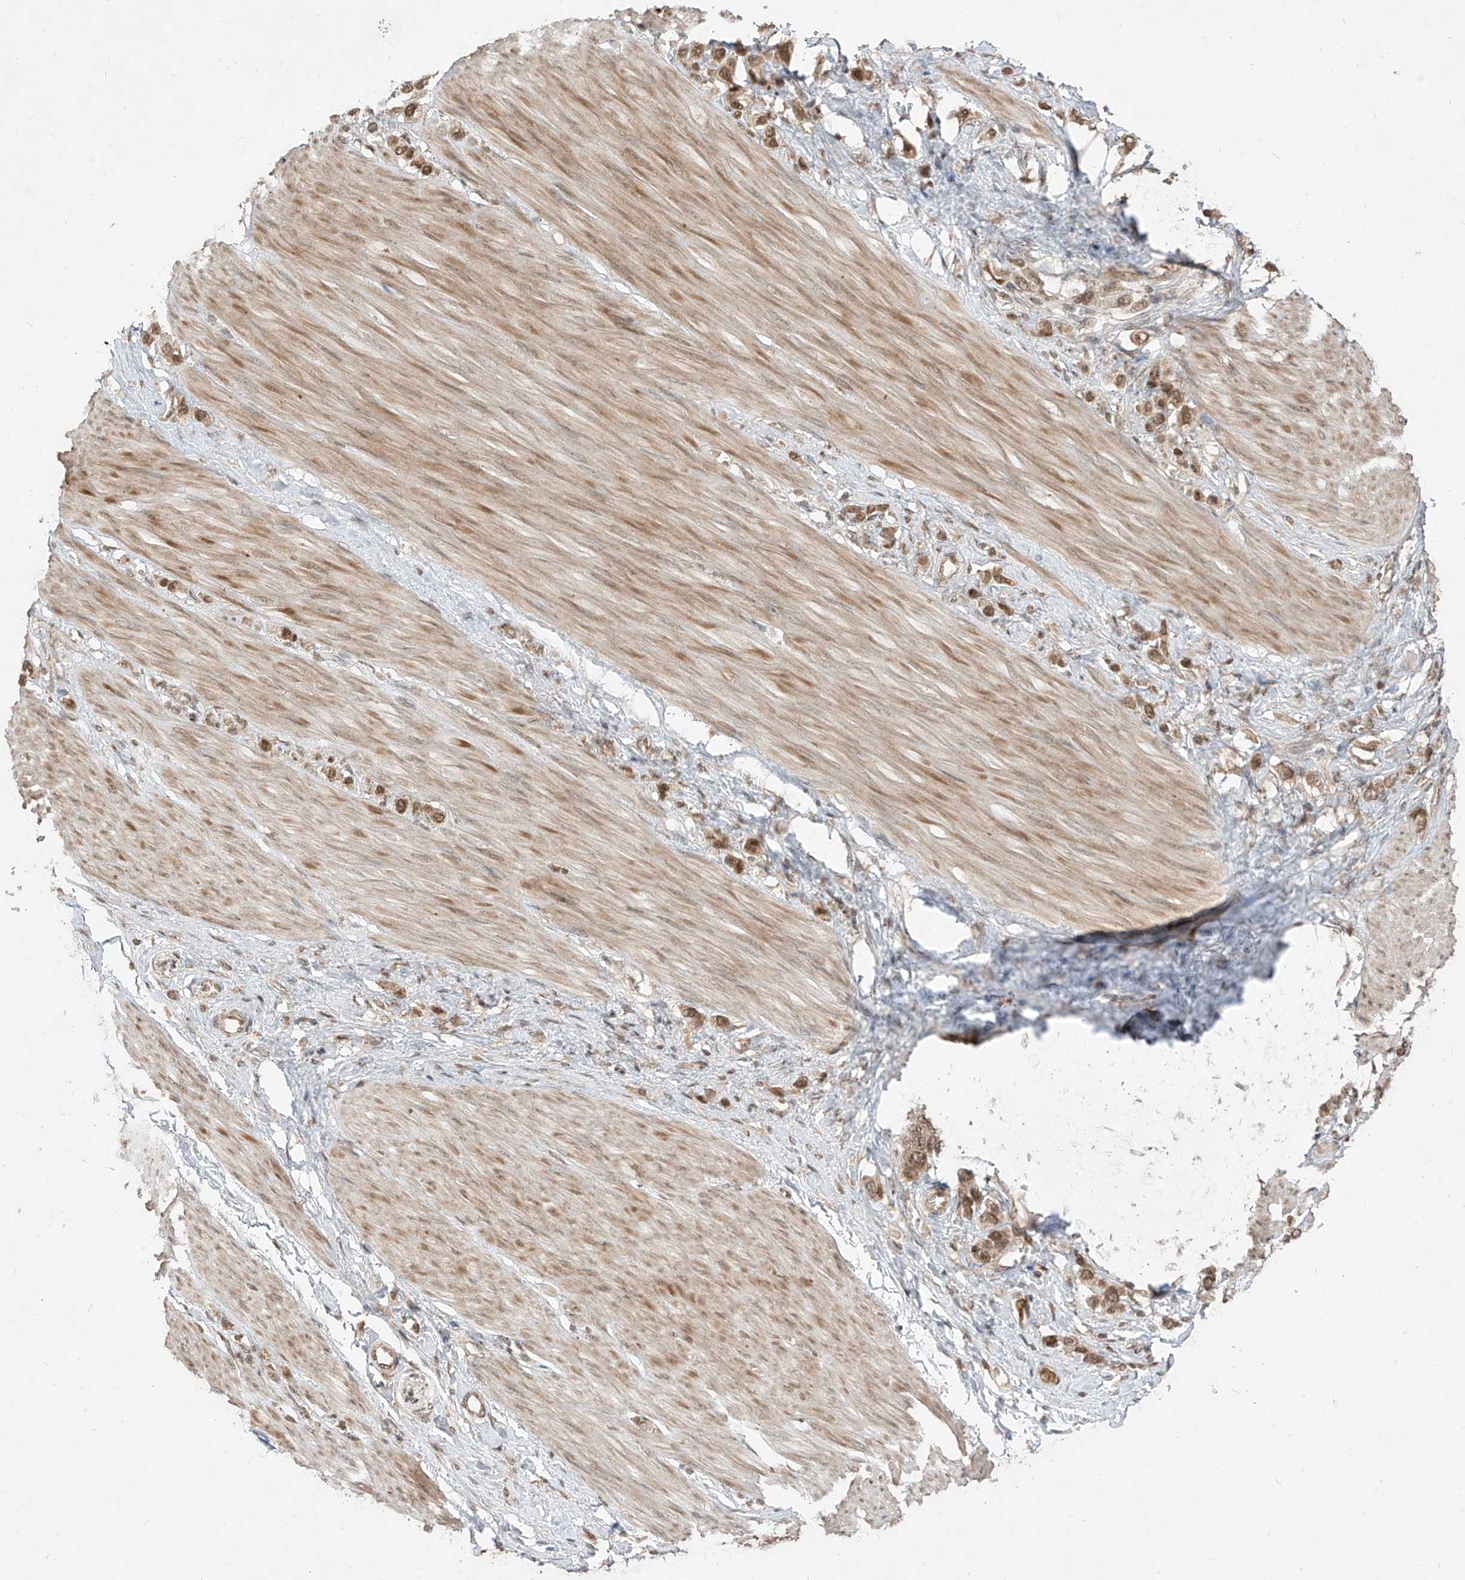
{"staining": {"intensity": "moderate", "quantity": ">75%", "location": "cytoplasmic/membranous,nuclear"}, "tissue": "stomach cancer", "cell_type": "Tumor cells", "image_type": "cancer", "snomed": [{"axis": "morphology", "description": "Adenocarcinoma, NOS"}, {"axis": "topography", "description": "Stomach"}], "caption": "High-magnification brightfield microscopy of stomach cancer (adenocarcinoma) stained with DAB (3,3'-diaminobenzidine) (brown) and counterstained with hematoxylin (blue). tumor cells exhibit moderate cytoplasmic/membranous and nuclear staining is identified in approximately>75% of cells. The protein of interest is shown in brown color, while the nuclei are stained blue.", "gene": "LCOR", "patient": {"sex": "female", "age": 65}}